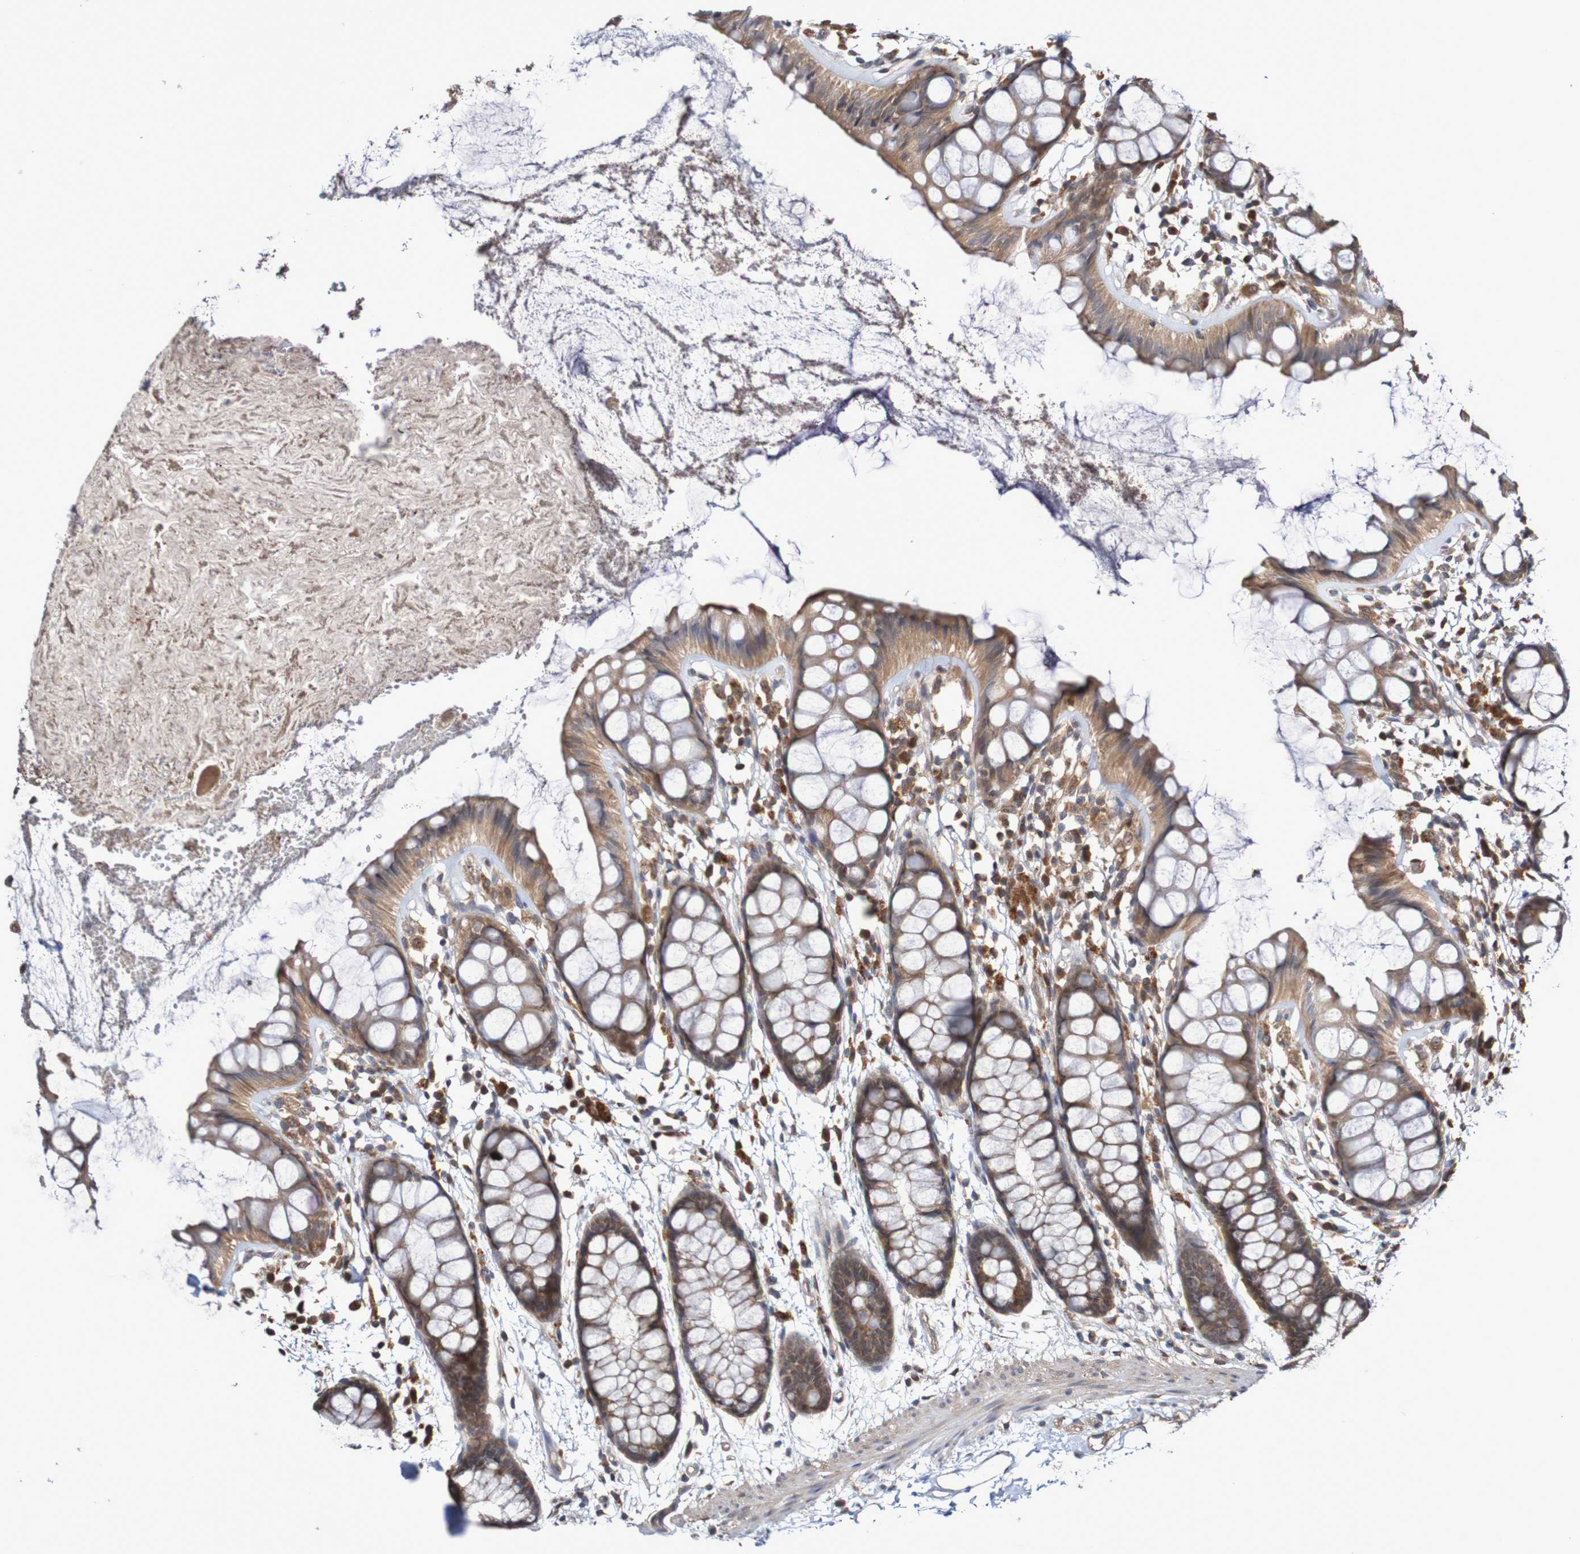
{"staining": {"intensity": "moderate", "quantity": ">75%", "location": "cytoplasmic/membranous"}, "tissue": "rectum", "cell_type": "Glandular cells", "image_type": "normal", "snomed": [{"axis": "morphology", "description": "Normal tissue, NOS"}, {"axis": "topography", "description": "Rectum"}], "caption": "Moderate cytoplasmic/membranous positivity is seen in approximately >75% of glandular cells in normal rectum.", "gene": "PHPT1", "patient": {"sex": "female", "age": 66}}